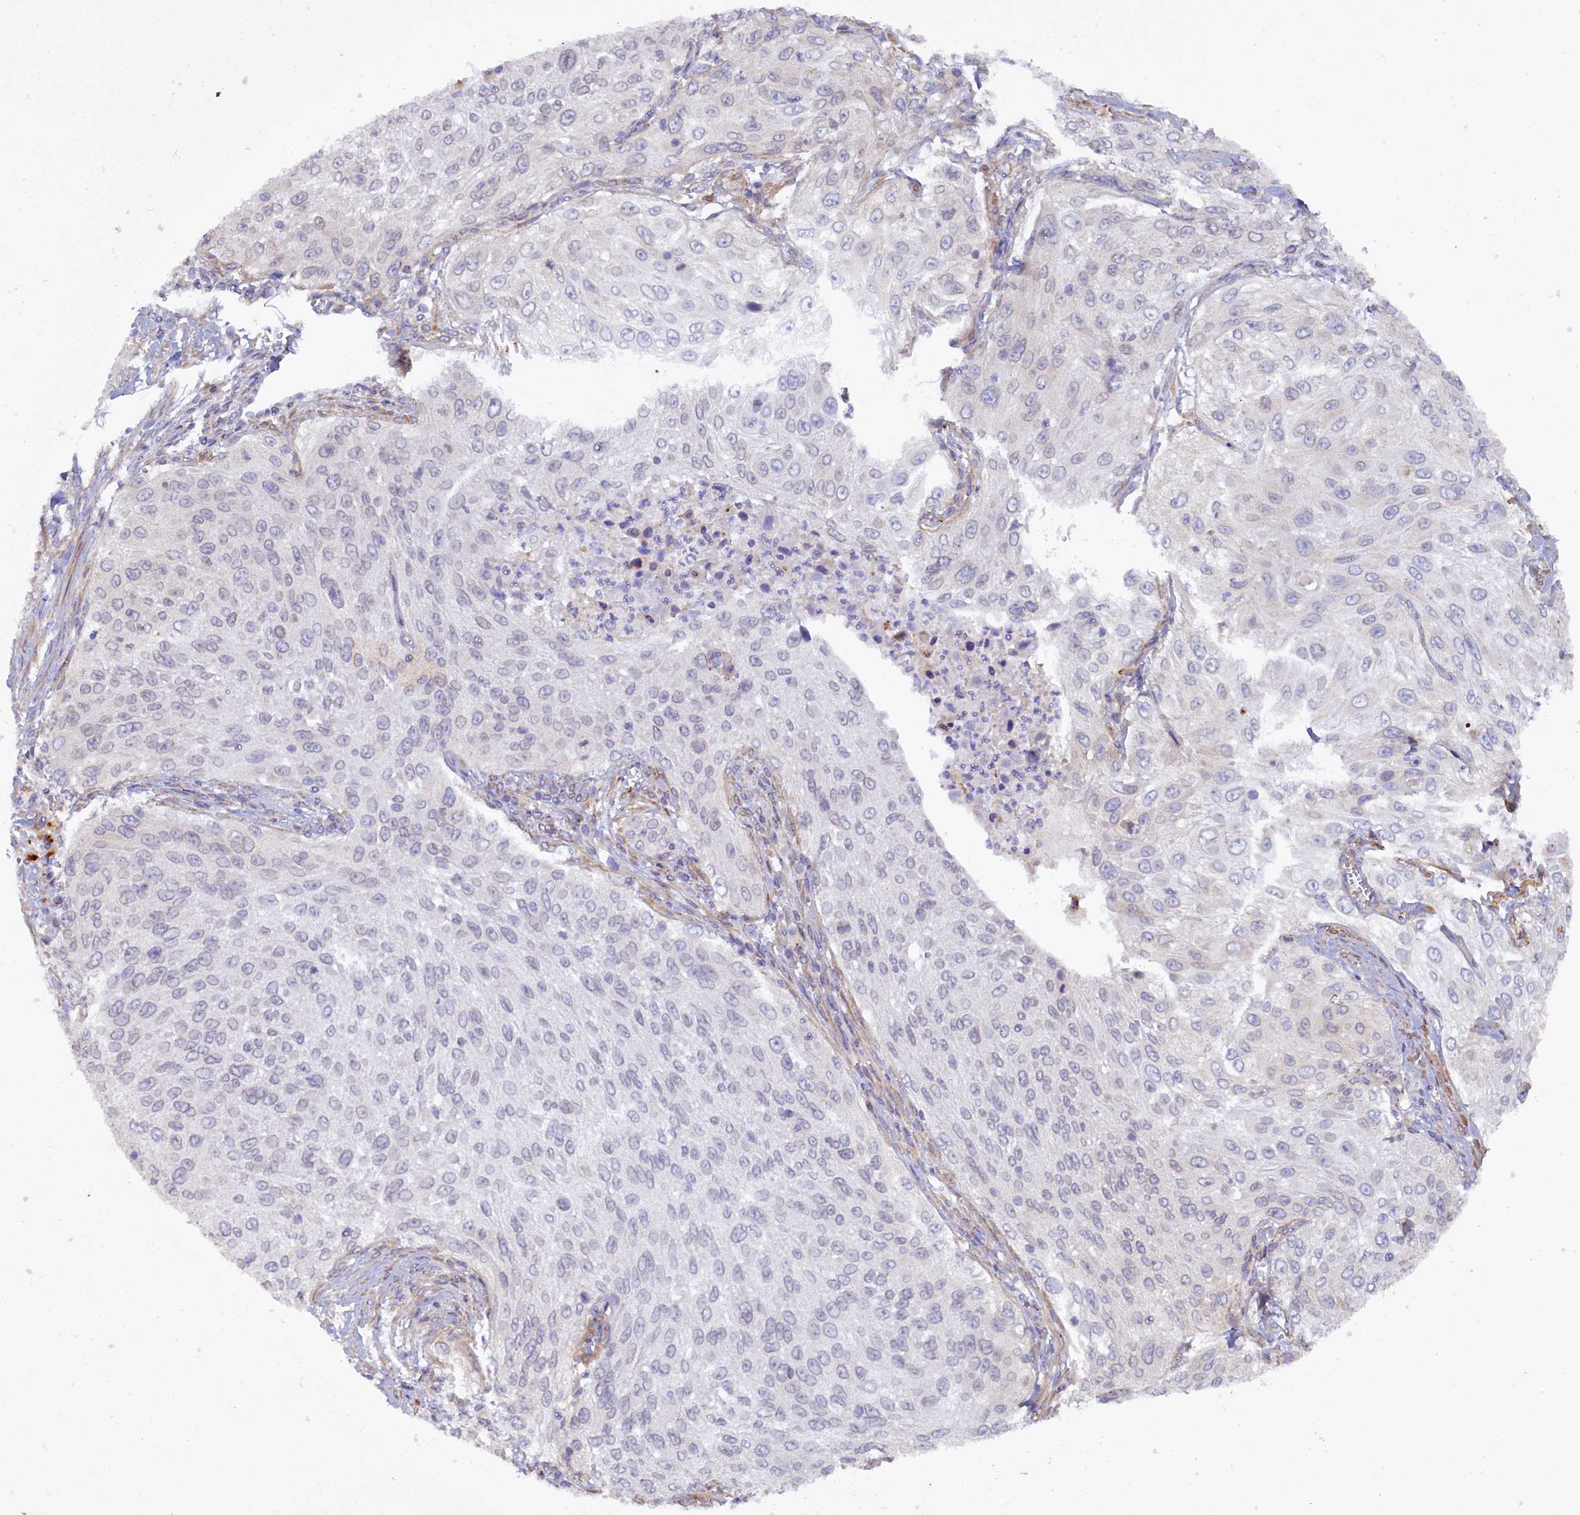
{"staining": {"intensity": "negative", "quantity": "none", "location": "none"}, "tissue": "cervical cancer", "cell_type": "Tumor cells", "image_type": "cancer", "snomed": [{"axis": "morphology", "description": "Squamous cell carcinoma, NOS"}, {"axis": "topography", "description": "Cervix"}], "caption": "Immunohistochemistry photomicrograph of human cervical squamous cell carcinoma stained for a protein (brown), which demonstrates no positivity in tumor cells. The staining was performed using DAB (3,3'-diaminobenzidine) to visualize the protein expression in brown, while the nuclei were stained in blue with hematoxylin (Magnification: 20x).", "gene": "POGLUT3", "patient": {"sex": "female", "age": 42}}